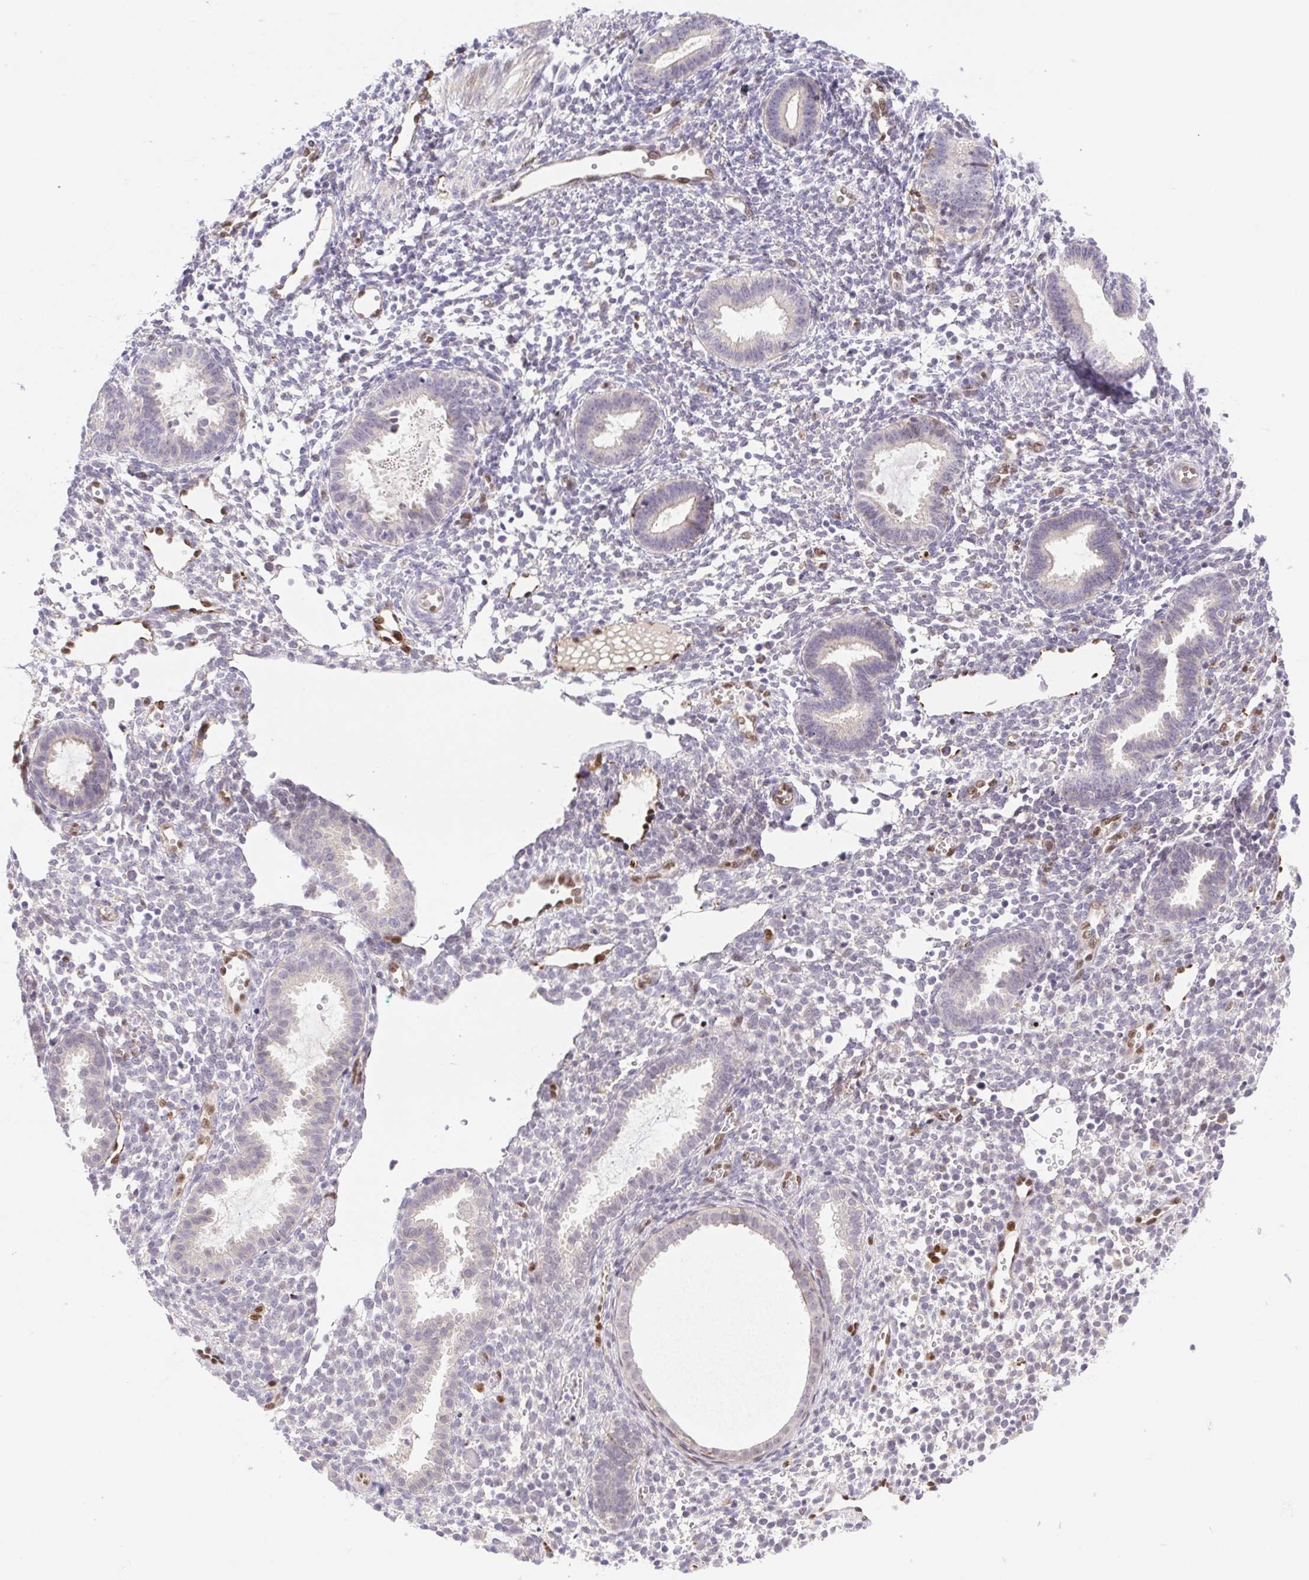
{"staining": {"intensity": "negative", "quantity": "none", "location": "none"}, "tissue": "endometrium", "cell_type": "Cells in endometrial stroma", "image_type": "normal", "snomed": [{"axis": "morphology", "description": "Normal tissue, NOS"}, {"axis": "topography", "description": "Endometrium"}], "caption": "Immunohistochemistry (IHC) photomicrograph of benign human endometrium stained for a protein (brown), which demonstrates no staining in cells in endometrial stroma. The staining was performed using DAB to visualize the protein expression in brown, while the nuclei were stained in blue with hematoxylin (Magnification: 20x).", "gene": "ERG", "patient": {"sex": "female", "age": 36}}